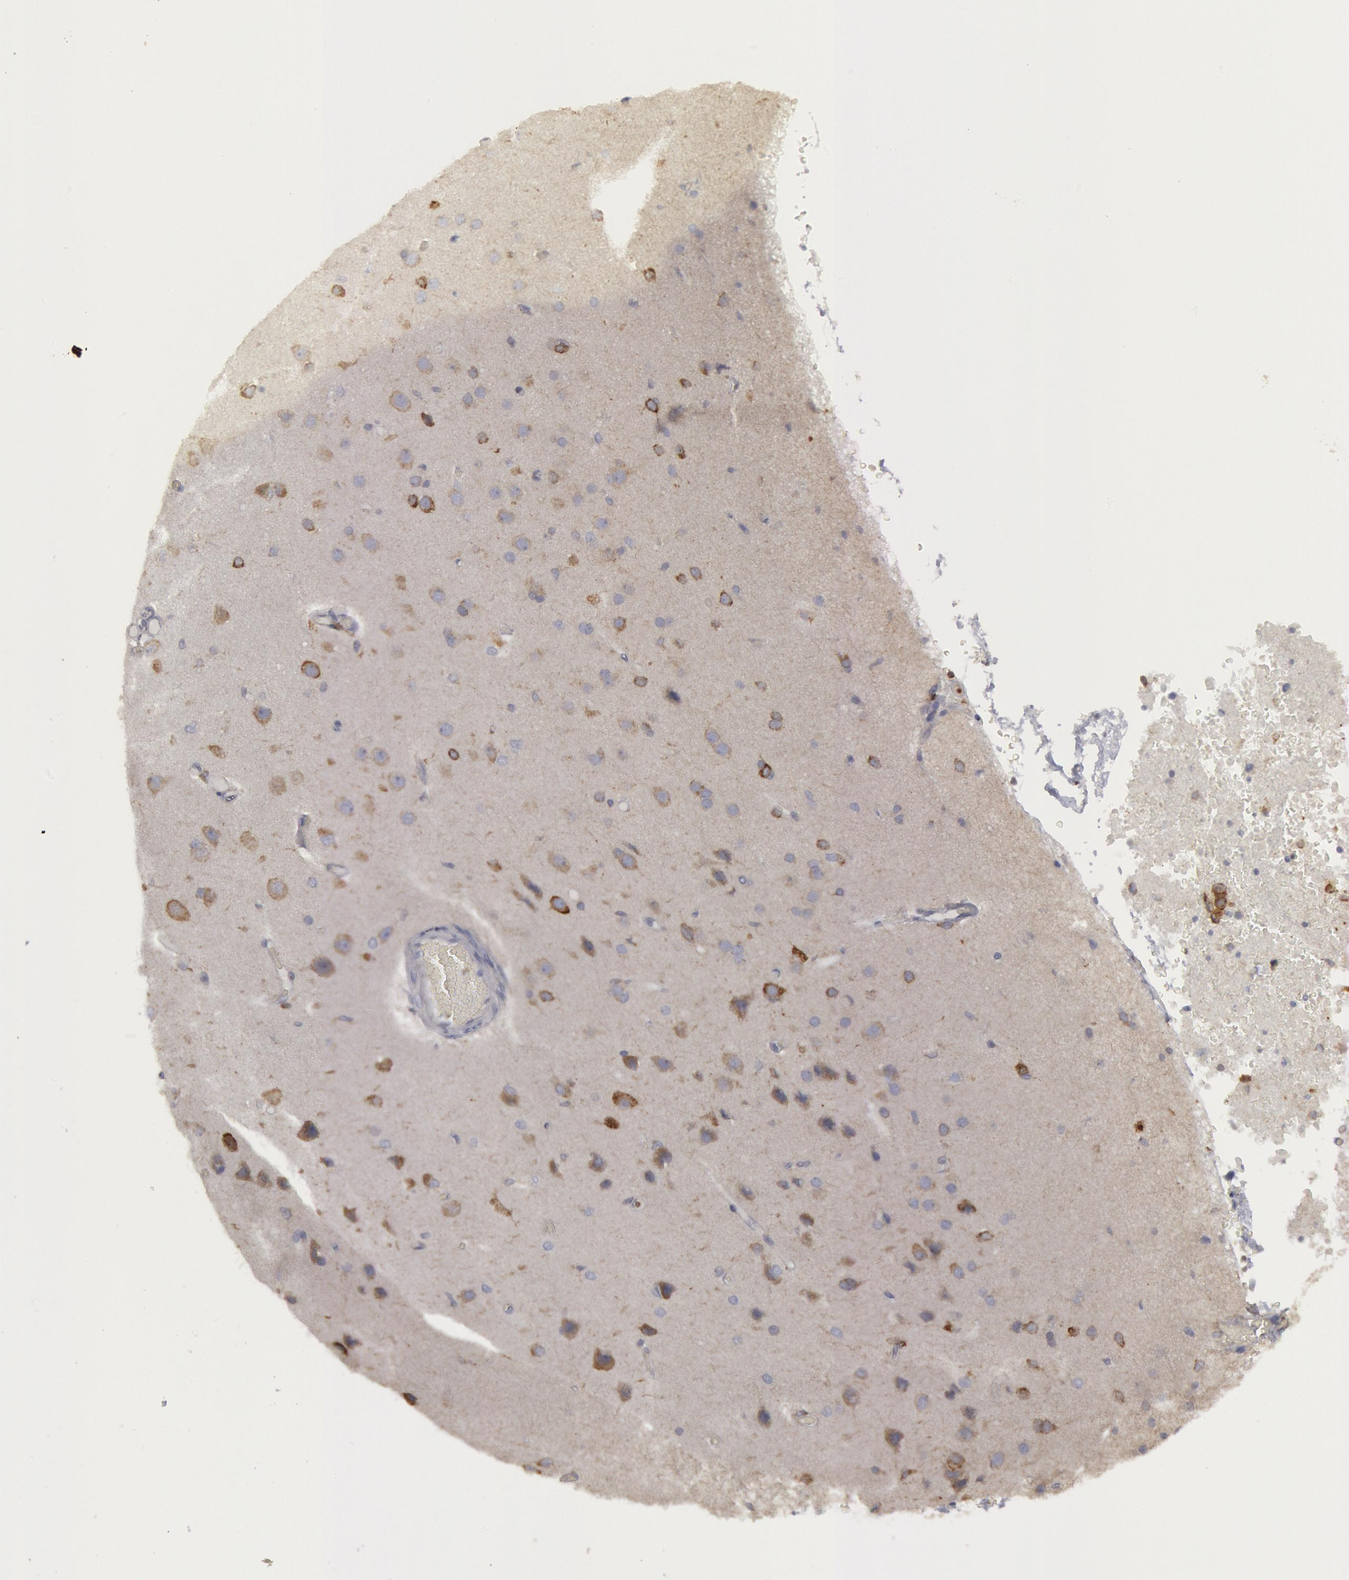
{"staining": {"intensity": "negative", "quantity": "none", "location": "none"}, "tissue": "cerebral cortex", "cell_type": "Endothelial cells", "image_type": "normal", "snomed": [{"axis": "morphology", "description": "Normal tissue, NOS"}, {"axis": "morphology", "description": "Glioma, malignant, High grade"}, {"axis": "topography", "description": "Cerebral cortex"}], "caption": "Protein analysis of unremarkable cerebral cortex exhibits no significant staining in endothelial cells. (DAB (3,3'-diaminobenzidine) immunohistochemistry (IHC) with hematoxylin counter stain).", "gene": "OSBPL8", "patient": {"sex": "male", "age": 77}}